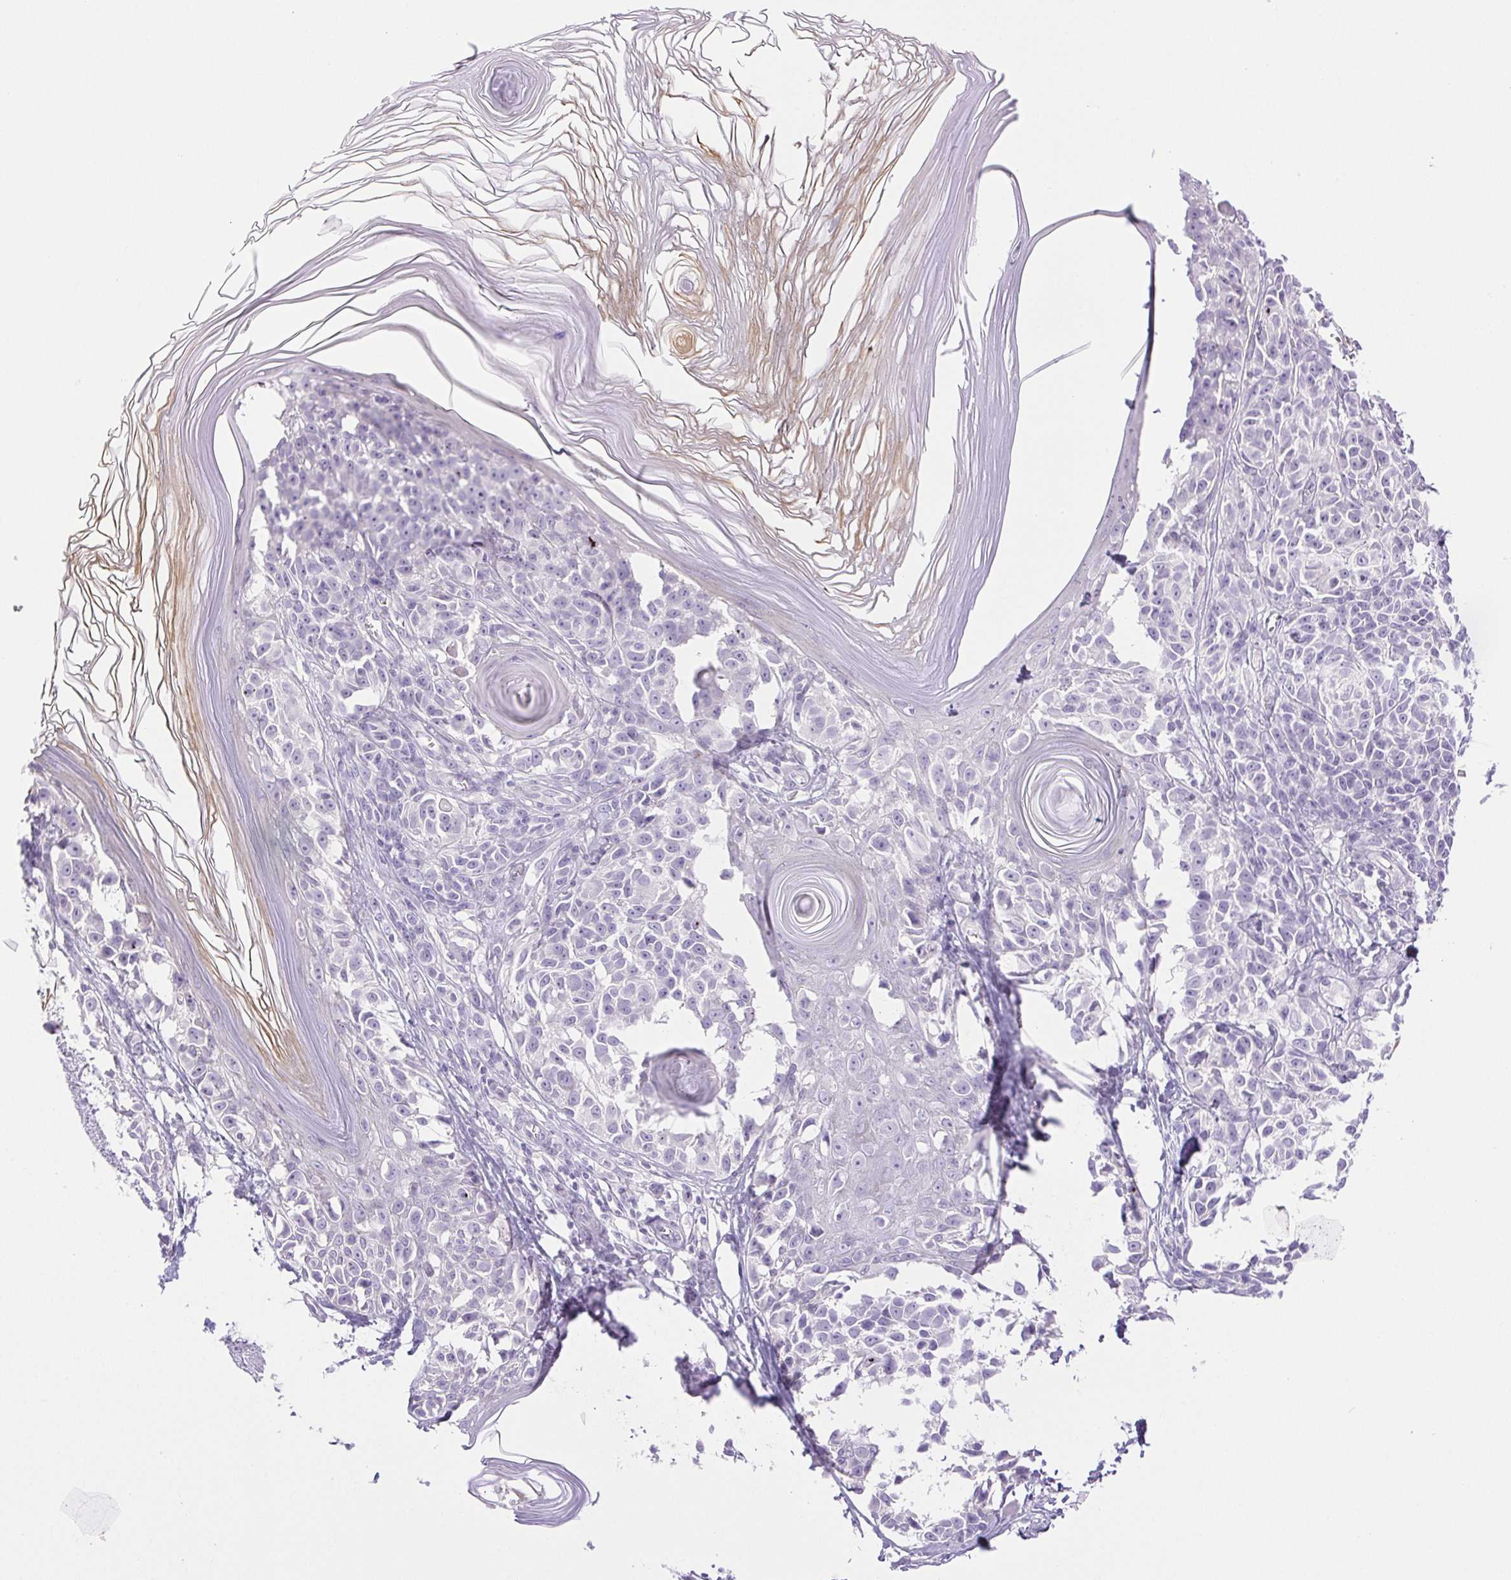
{"staining": {"intensity": "negative", "quantity": "none", "location": "none"}, "tissue": "melanoma", "cell_type": "Tumor cells", "image_type": "cancer", "snomed": [{"axis": "morphology", "description": "Malignant melanoma, NOS"}, {"axis": "topography", "description": "Skin"}], "caption": "Immunohistochemical staining of human malignant melanoma demonstrates no significant positivity in tumor cells.", "gene": "PAPPA2", "patient": {"sex": "male", "age": 73}}